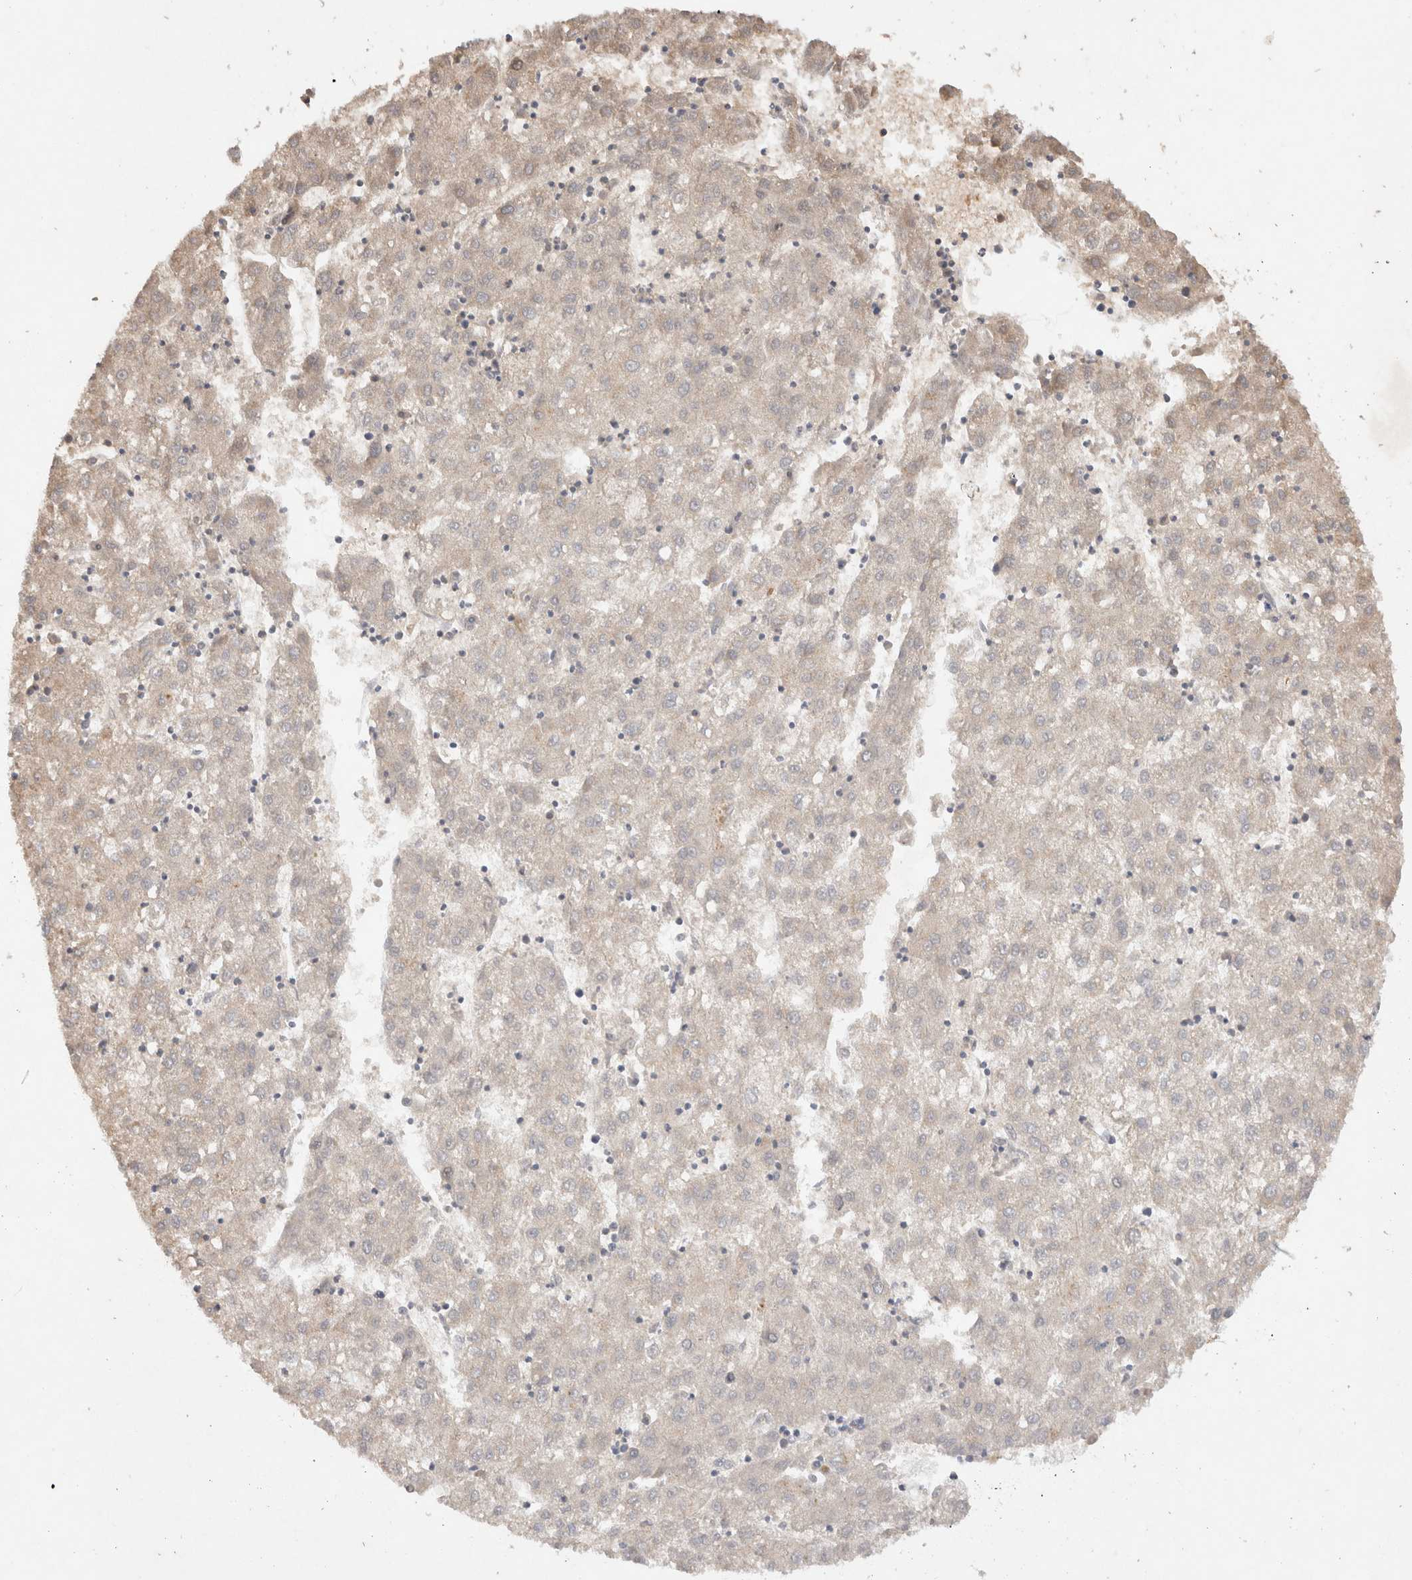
{"staining": {"intensity": "weak", "quantity": "25%-75%", "location": "cytoplasmic/membranous"}, "tissue": "liver cancer", "cell_type": "Tumor cells", "image_type": "cancer", "snomed": [{"axis": "morphology", "description": "Carcinoma, Hepatocellular, NOS"}, {"axis": "topography", "description": "Liver"}], "caption": "This is a histology image of IHC staining of liver cancer, which shows weak staining in the cytoplasmic/membranous of tumor cells.", "gene": "KLHL20", "patient": {"sex": "male", "age": 72}}